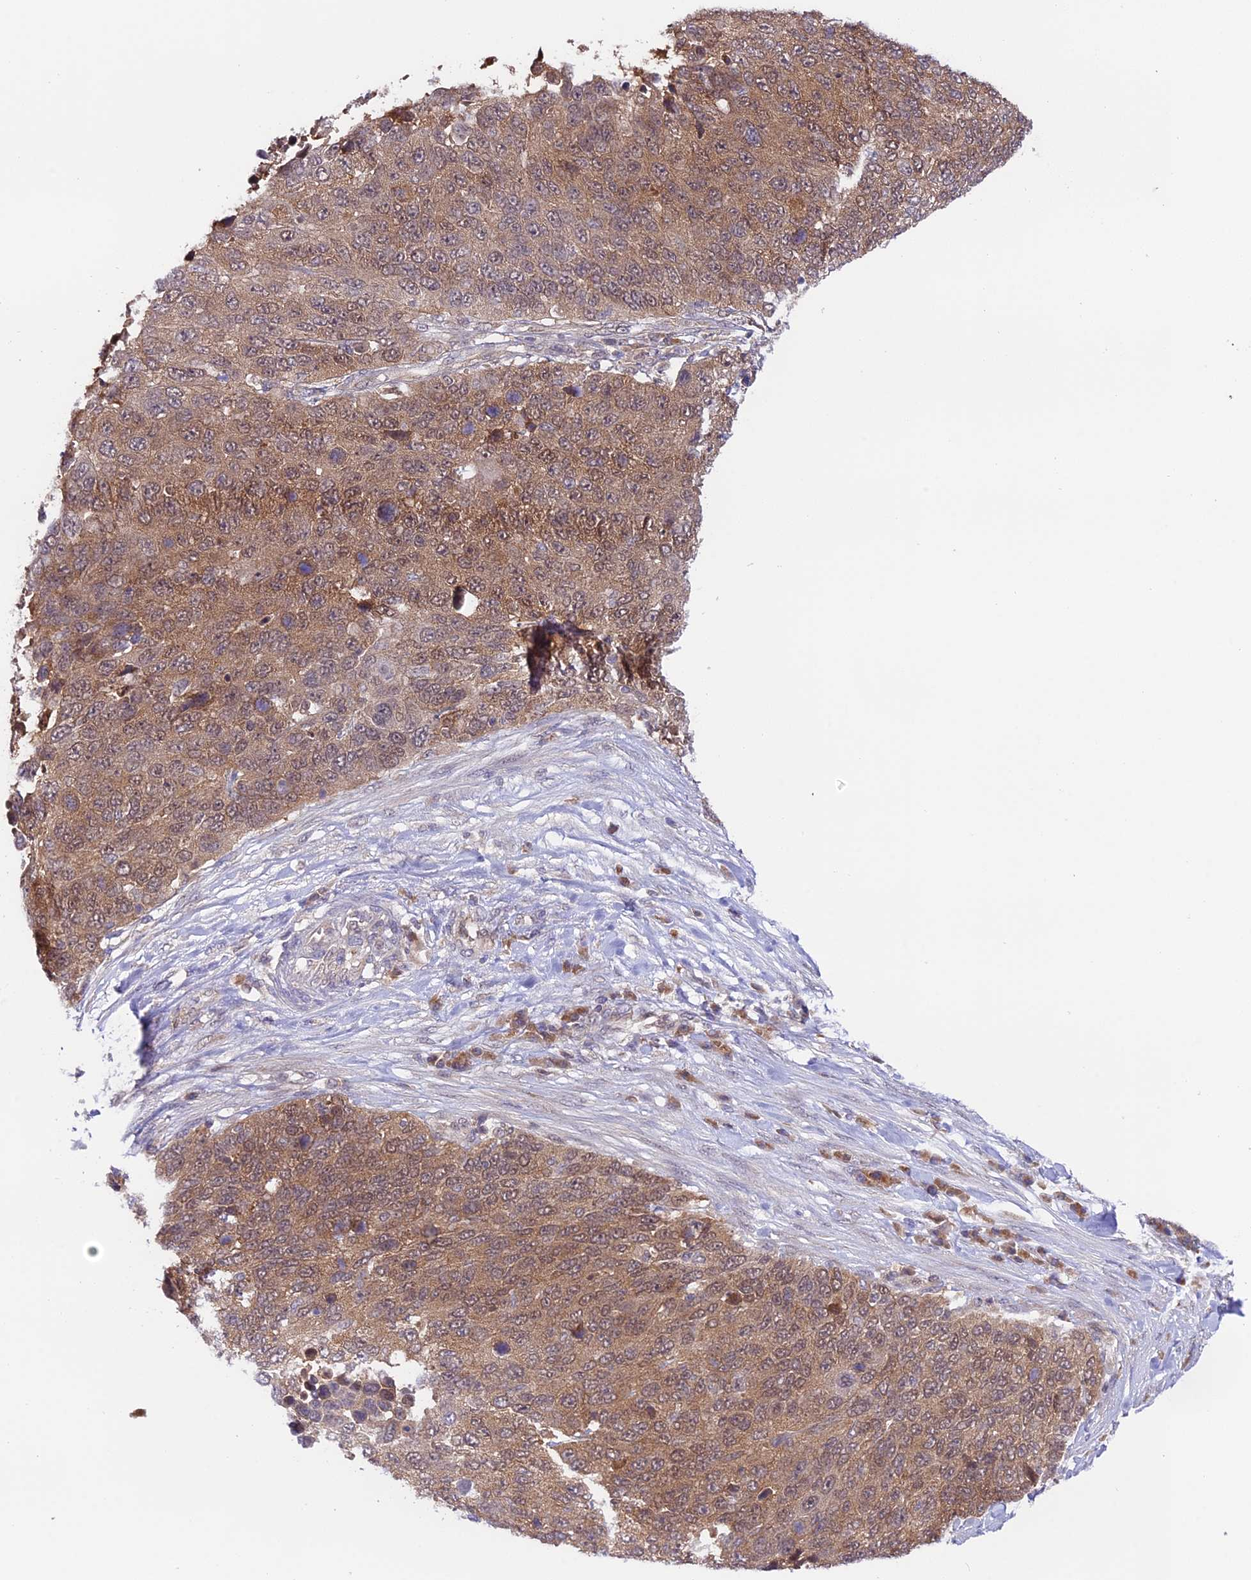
{"staining": {"intensity": "moderate", "quantity": ">75%", "location": "cytoplasmic/membranous,nuclear"}, "tissue": "lung cancer", "cell_type": "Tumor cells", "image_type": "cancer", "snomed": [{"axis": "morphology", "description": "Normal tissue, NOS"}, {"axis": "morphology", "description": "Squamous cell carcinoma, NOS"}, {"axis": "topography", "description": "Lymph node"}, {"axis": "topography", "description": "Lung"}], "caption": "Protein expression analysis of lung cancer shows moderate cytoplasmic/membranous and nuclear expression in approximately >75% of tumor cells. (Brightfield microscopy of DAB IHC at high magnification).", "gene": "TRIM40", "patient": {"sex": "male", "age": 66}}